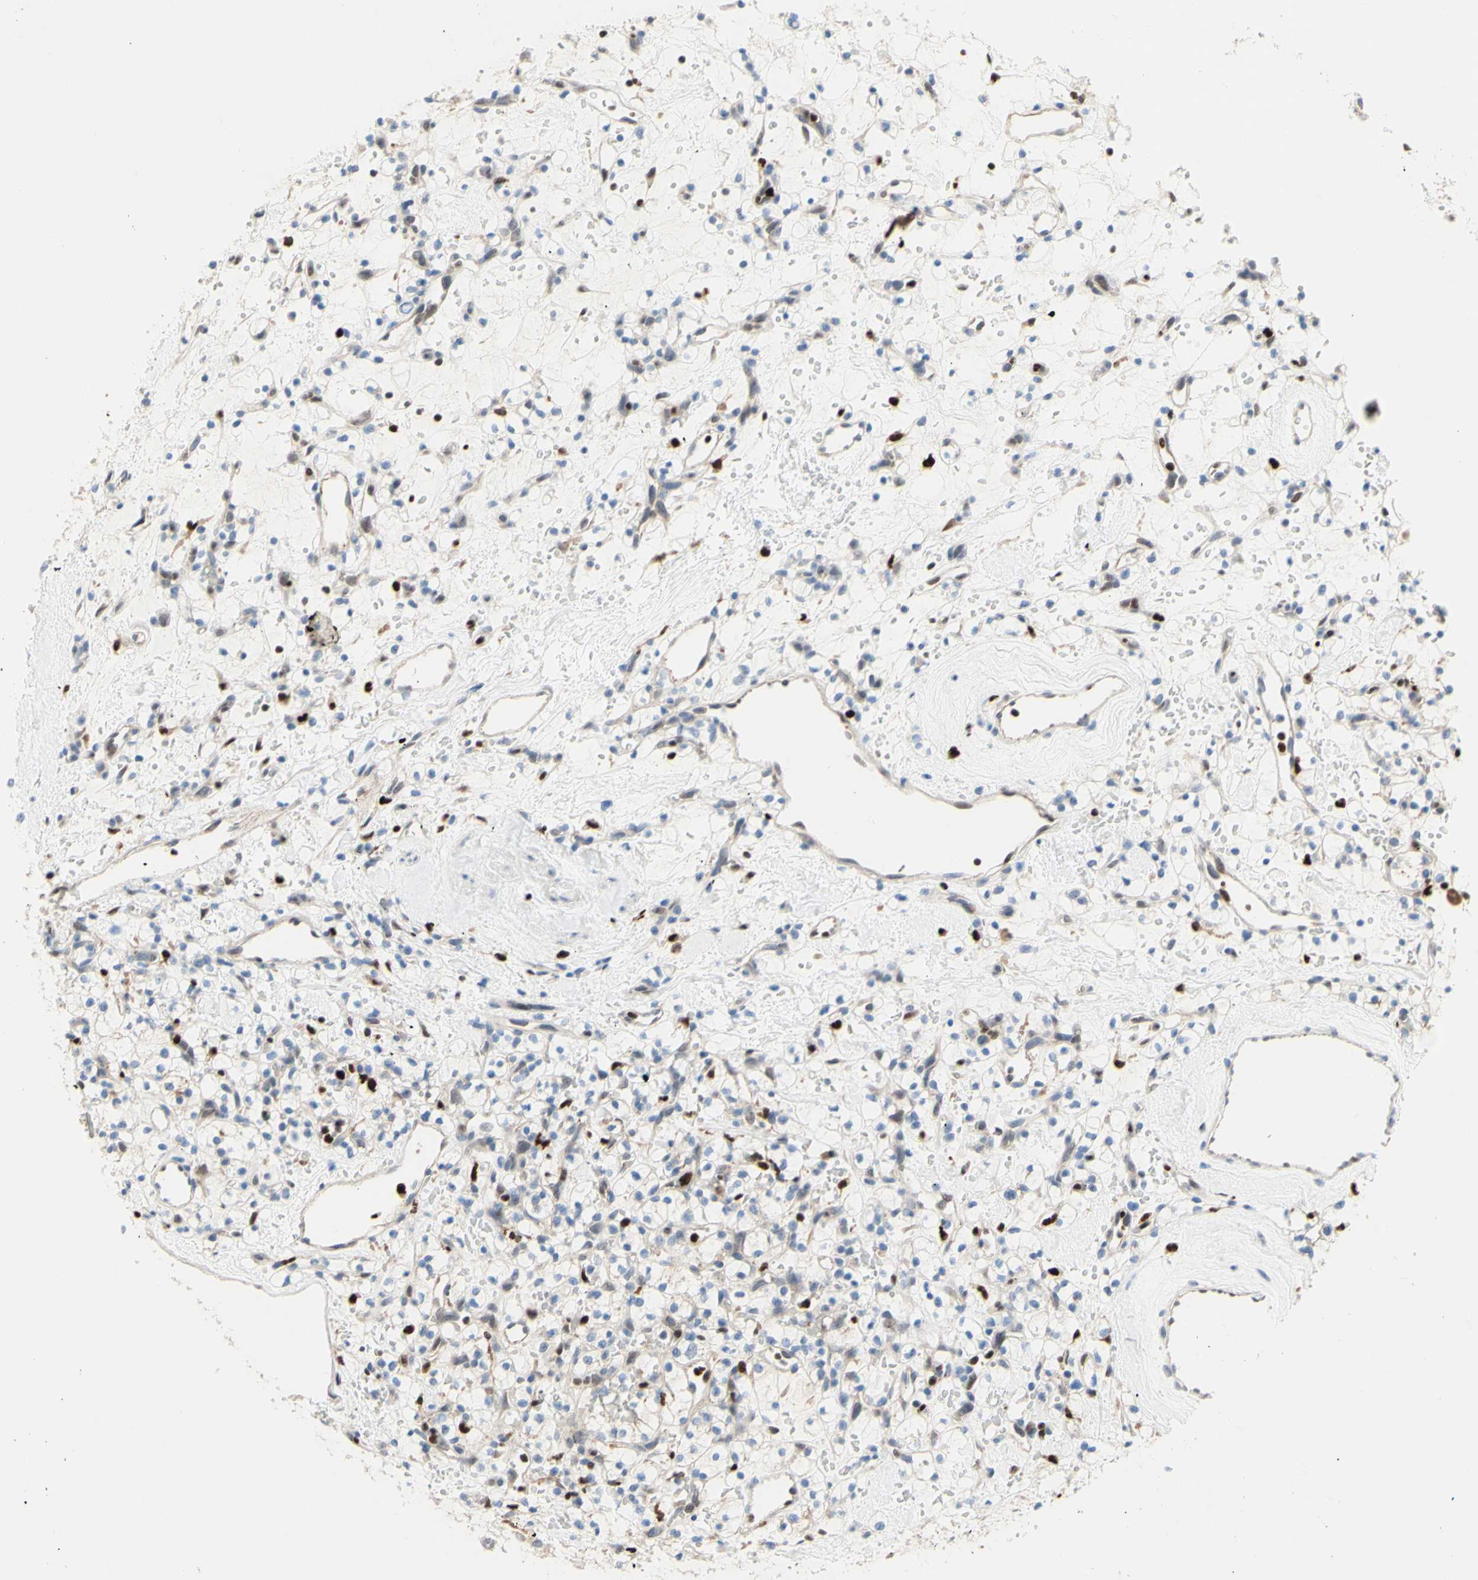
{"staining": {"intensity": "negative", "quantity": "none", "location": "none"}, "tissue": "renal cancer", "cell_type": "Tumor cells", "image_type": "cancer", "snomed": [{"axis": "morphology", "description": "Adenocarcinoma, NOS"}, {"axis": "topography", "description": "Kidney"}], "caption": "High power microscopy micrograph of an immunohistochemistry histopathology image of renal adenocarcinoma, revealing no significant staining in tumor cells.", "gene": "EED", "patient": {"sex": "female", "age": 60}}